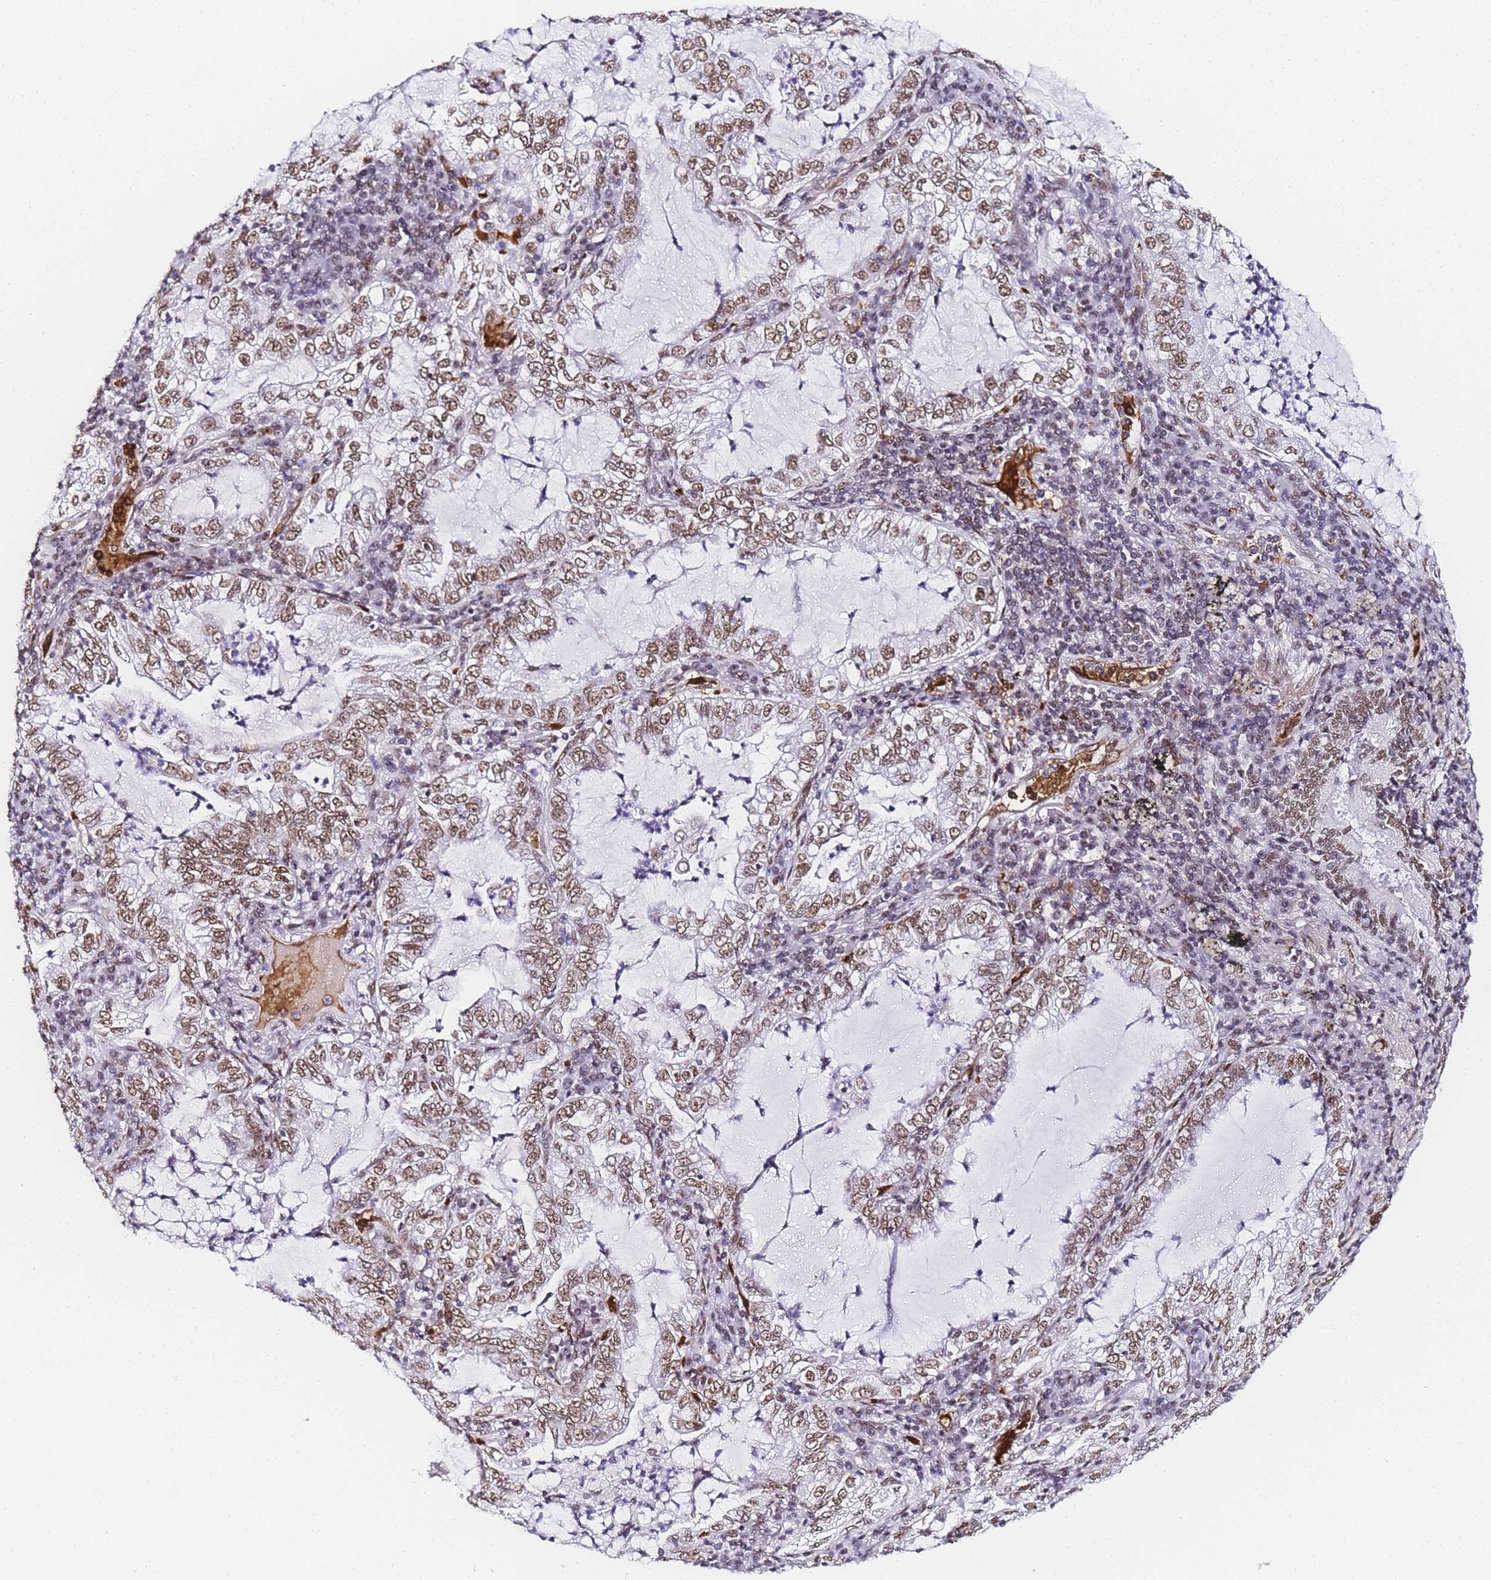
{"staining": {"intensity": "moderate", "quantity": ">75%", "location": "nuclear"}, "tissue": "lung cancer", "cell_type": "Tumor cells", "image_type": "cancer", "snomed": [{"axis": "morphology", "description": "Adenocarcinoma, NOS"}, {"axis": "topography", "description": "Lung"}], "caption": "This micrograph demonstrates lung cancer stained with immunohistochemistry (IHC) to label a protein in brown. The nuclear of tumor cells show moderate positivity for the protein. Nuclei are counter-stained blue.", "gene": "POLR1A", "patient": {"sex": "female", "age": 73}}